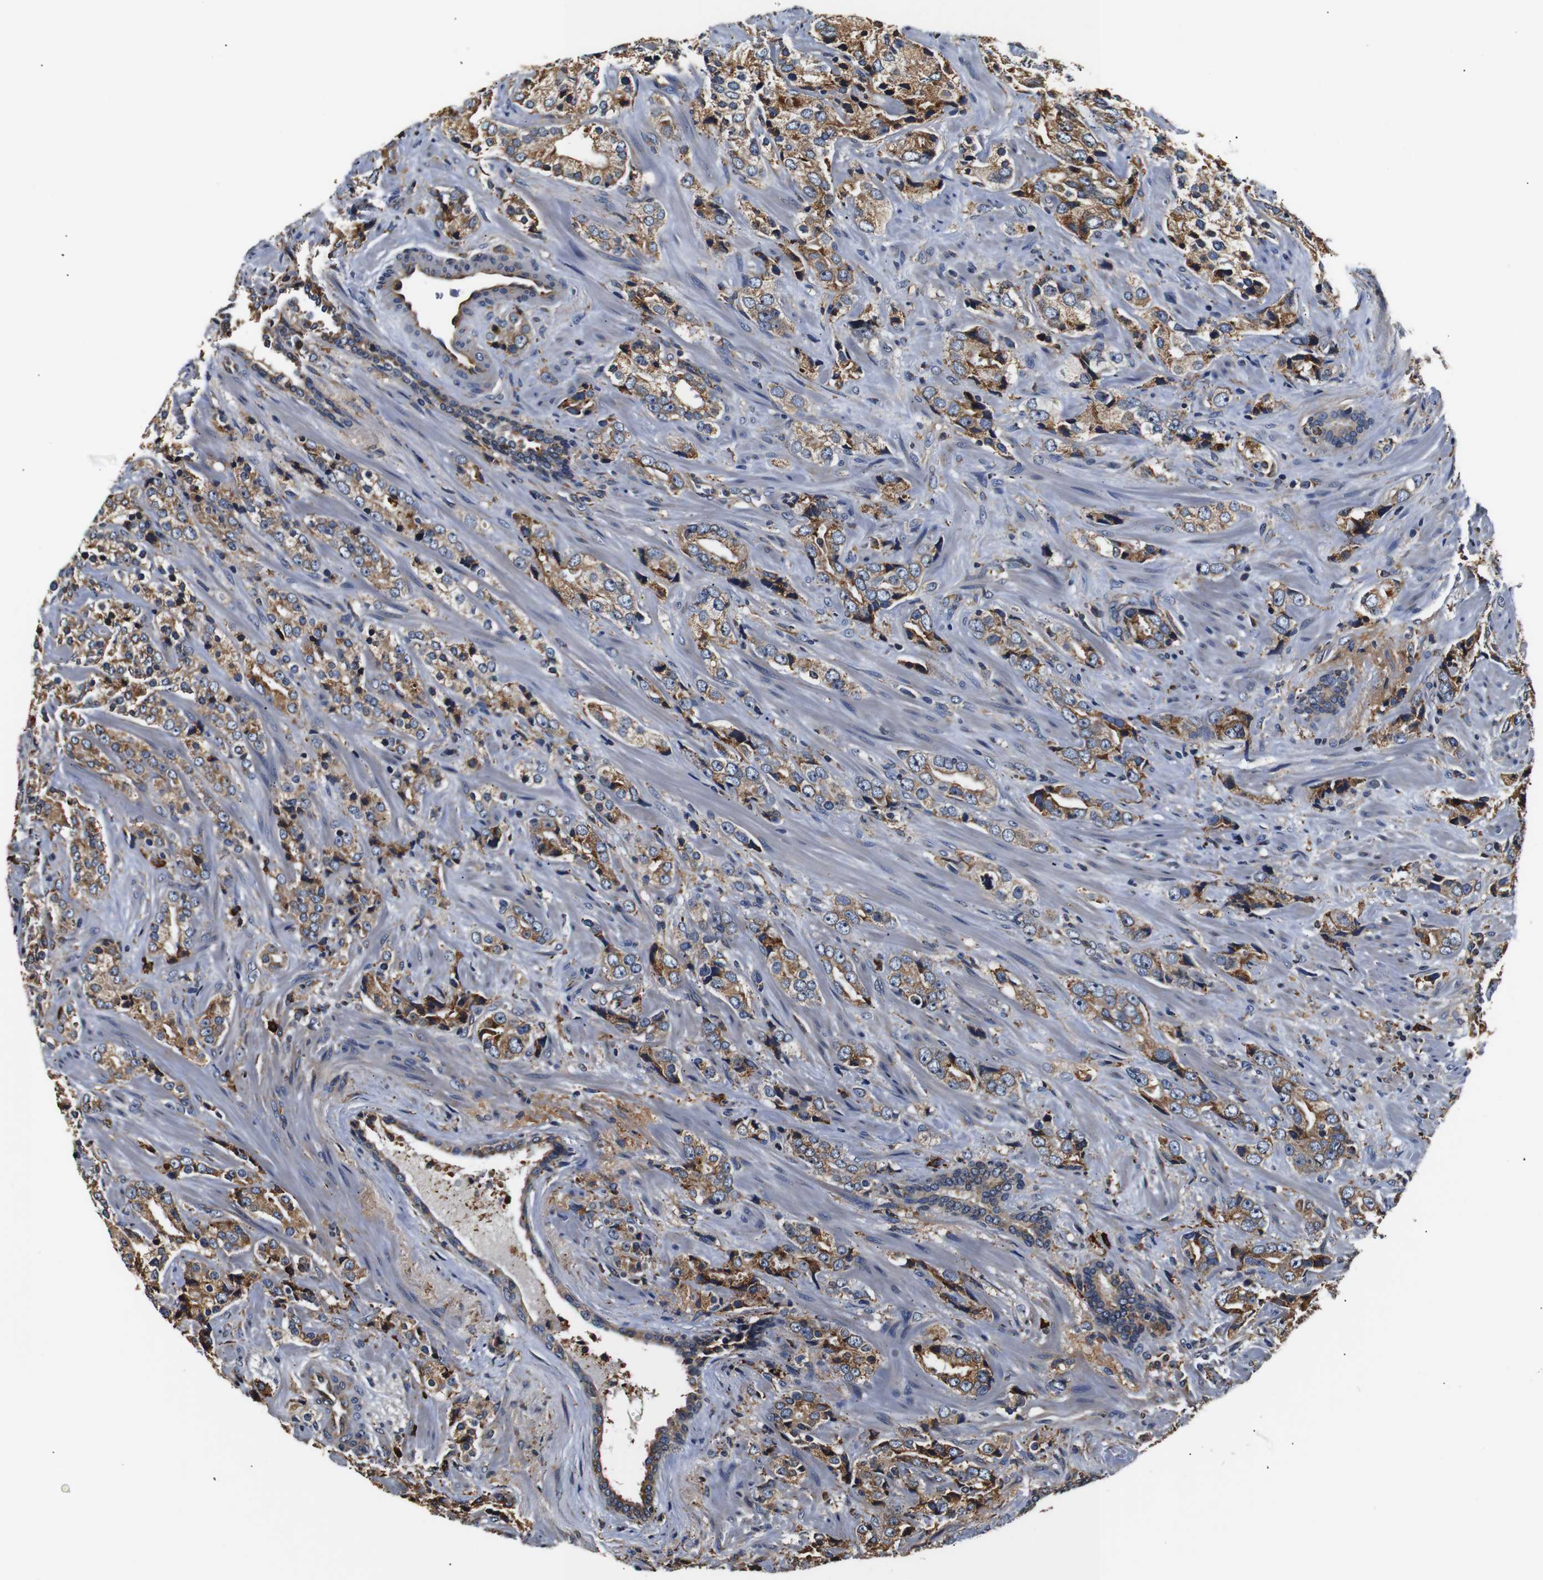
{"staining": {"intensity": "moderate", "quantity": ">75%", "location": "cytoplasmic/membranous"}, "tissue": "prostate cancer", "cell_type": "Tumor cells", "image_type": "cancer", "snomed": [{"axis": "morphology", "description": "Adenocarcinoma, High grade"}, {"axis": "topography", "description": "Prostate"}], "caption": "The image shows immunohistochemical staining of prostate cancer (high-grade adenocarcinoma). There is moderate cytoplasmic/membranous staining is identified in about >75% of tumor cells.", "gene": "HHIP", "patient": {"sex": "male", "age": 71}}